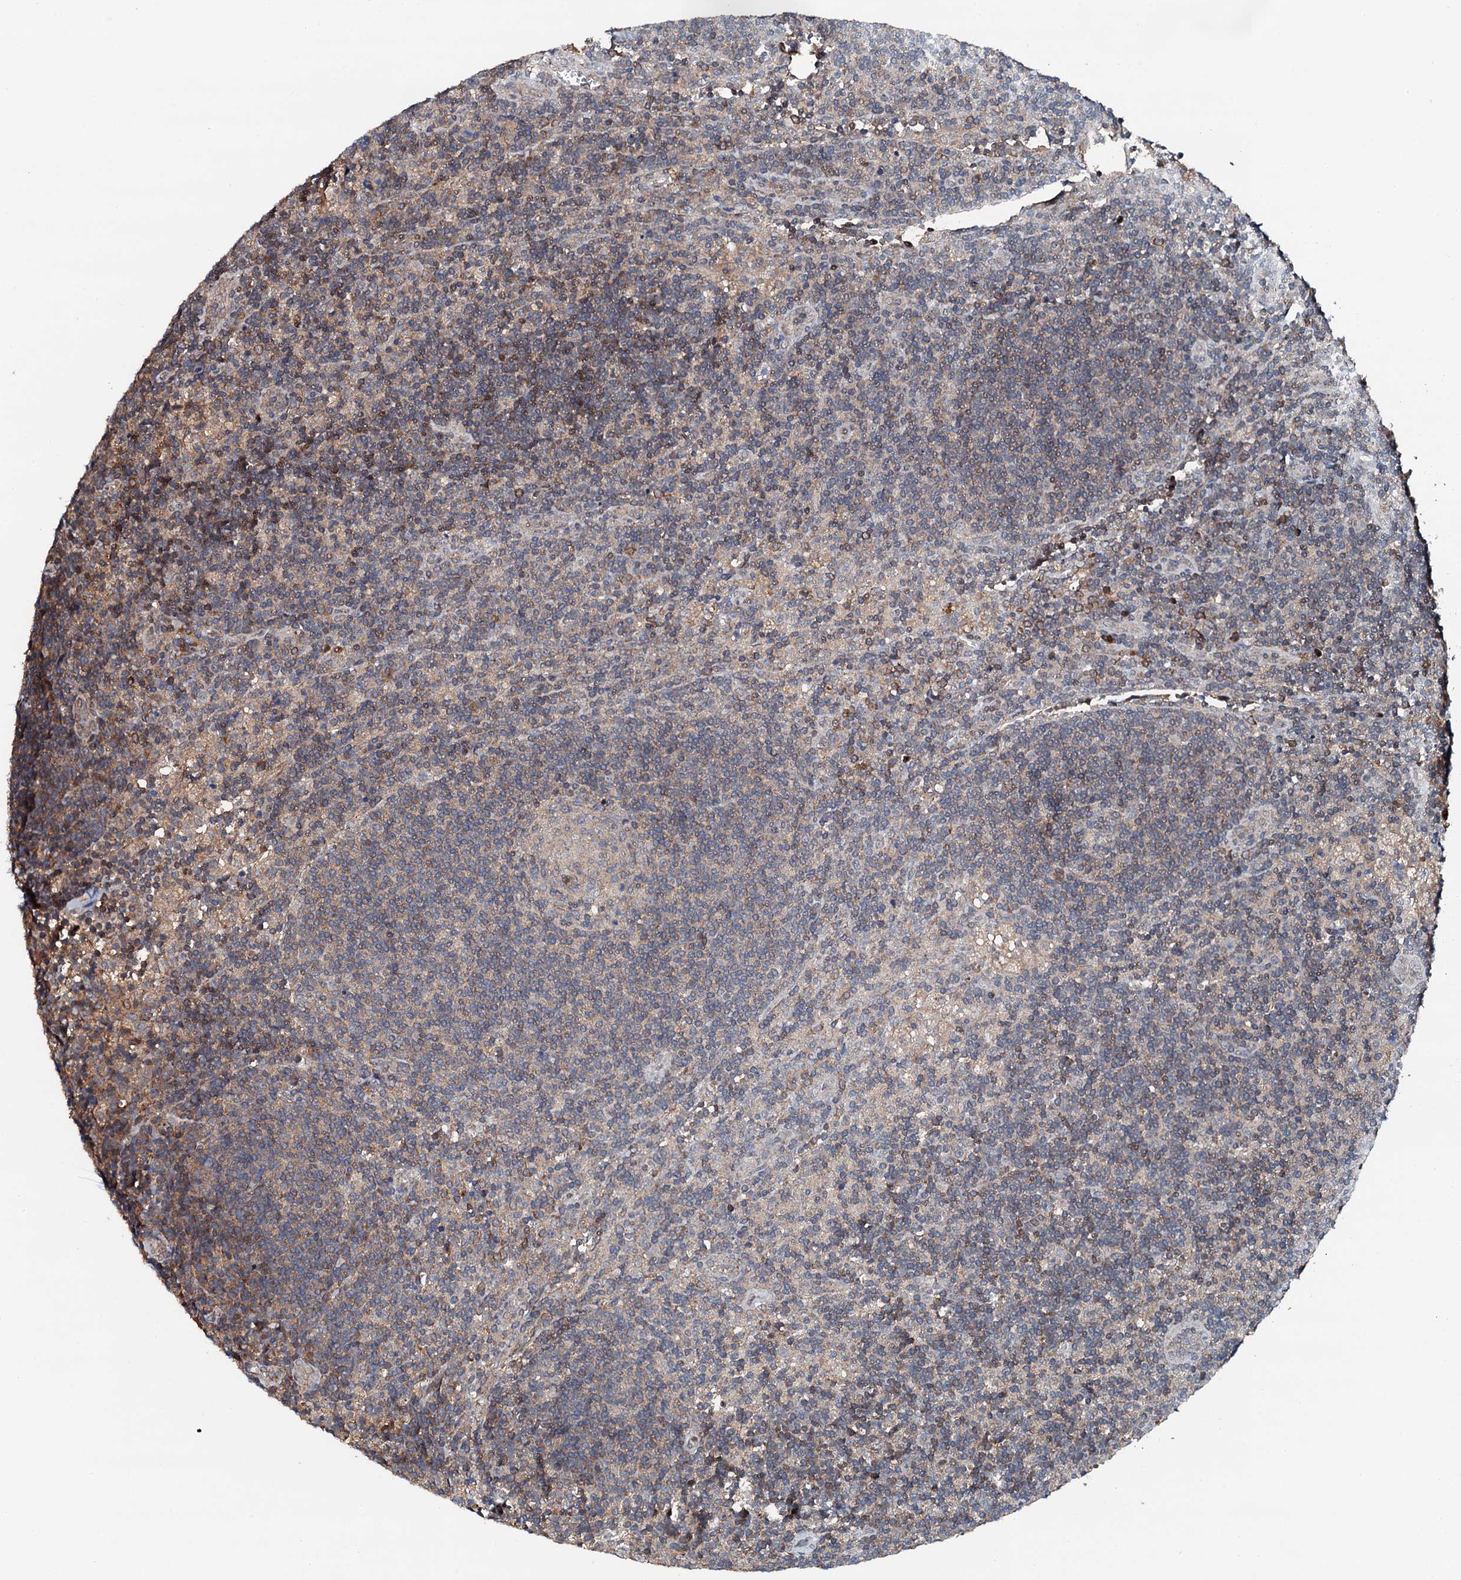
{"staining": {"intensity": "negative", "quantity": "none", "location": "none"}, "tissue": "lymph node", "cell_type": "Germinal center cells", "image_type": "normal", "snomed": [{"axis": "morphology", "description": "Normal tissue, NOS"}, {"axis": "topography", "description": "Lymph node"}], "caption": "Germinal center cells are negative for brown protein staining in benign lymph node. (DAB (3,3'-diaminobenzidine) immunohistochemistry (IHC) with hematoxylin counter stain).", "gene": "FLYWCH1", "patient": {"sex": "male", "age": 24}}